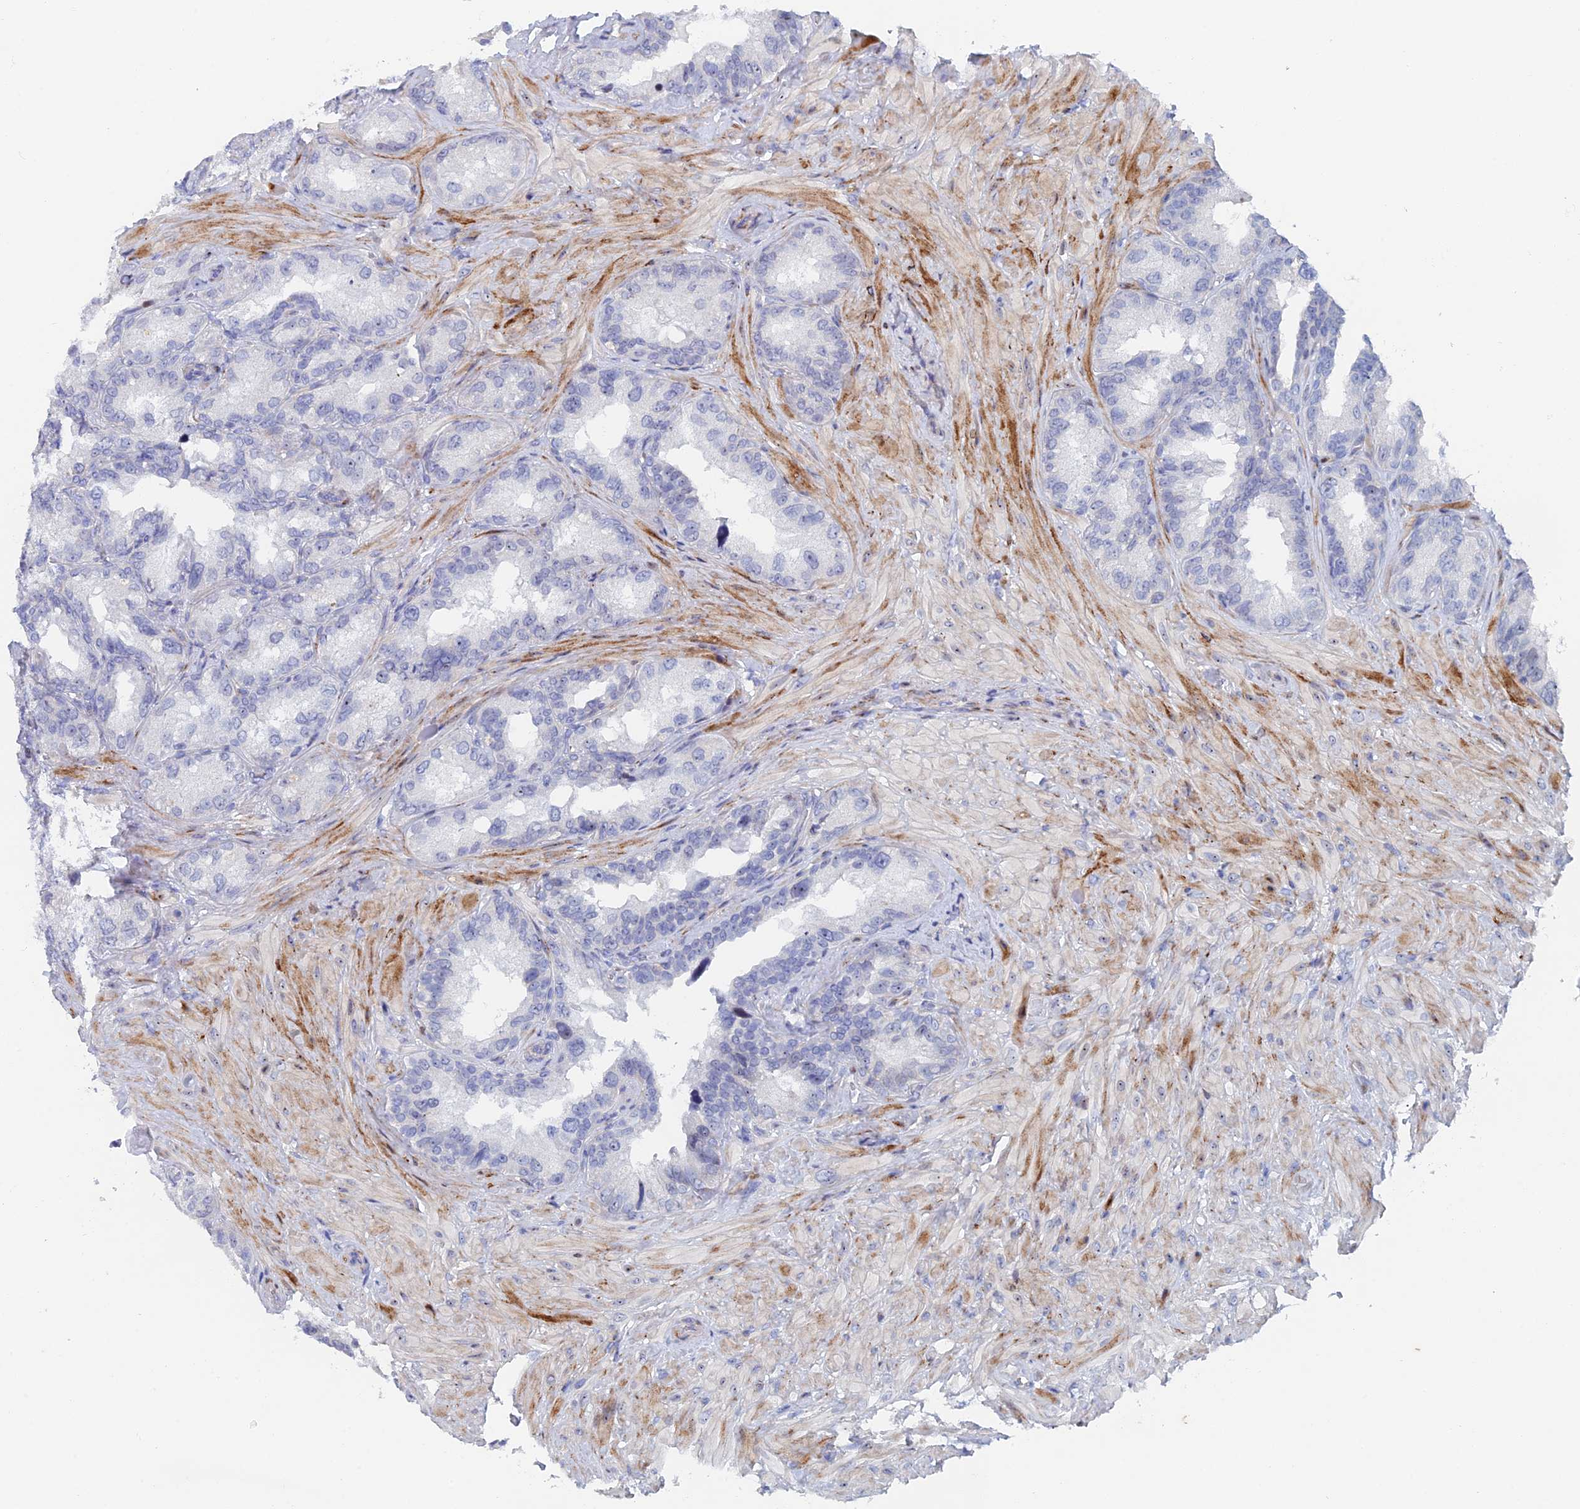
{"staining": {"intensity": "negative", "quantity": "none", "location": "none"}, "tissue": "seminal vesicle", "cell_type": "Glandular cells", "image_type": "normal", "snomed": [{"axis": "morphology", "description": "Normal tissue, NOS"}, {"axis": "topography", "description": "Seminal veicle"}, {"axis": "topography", "description": "Peripheral nerve tissue"}], "caption": "DAB immunohistochemical staining of normal human seminal vesicle demonstrates no significant staining in glandular cells.", "gene": "DRGX", "patient": {"sex": "male", "age": 67}}